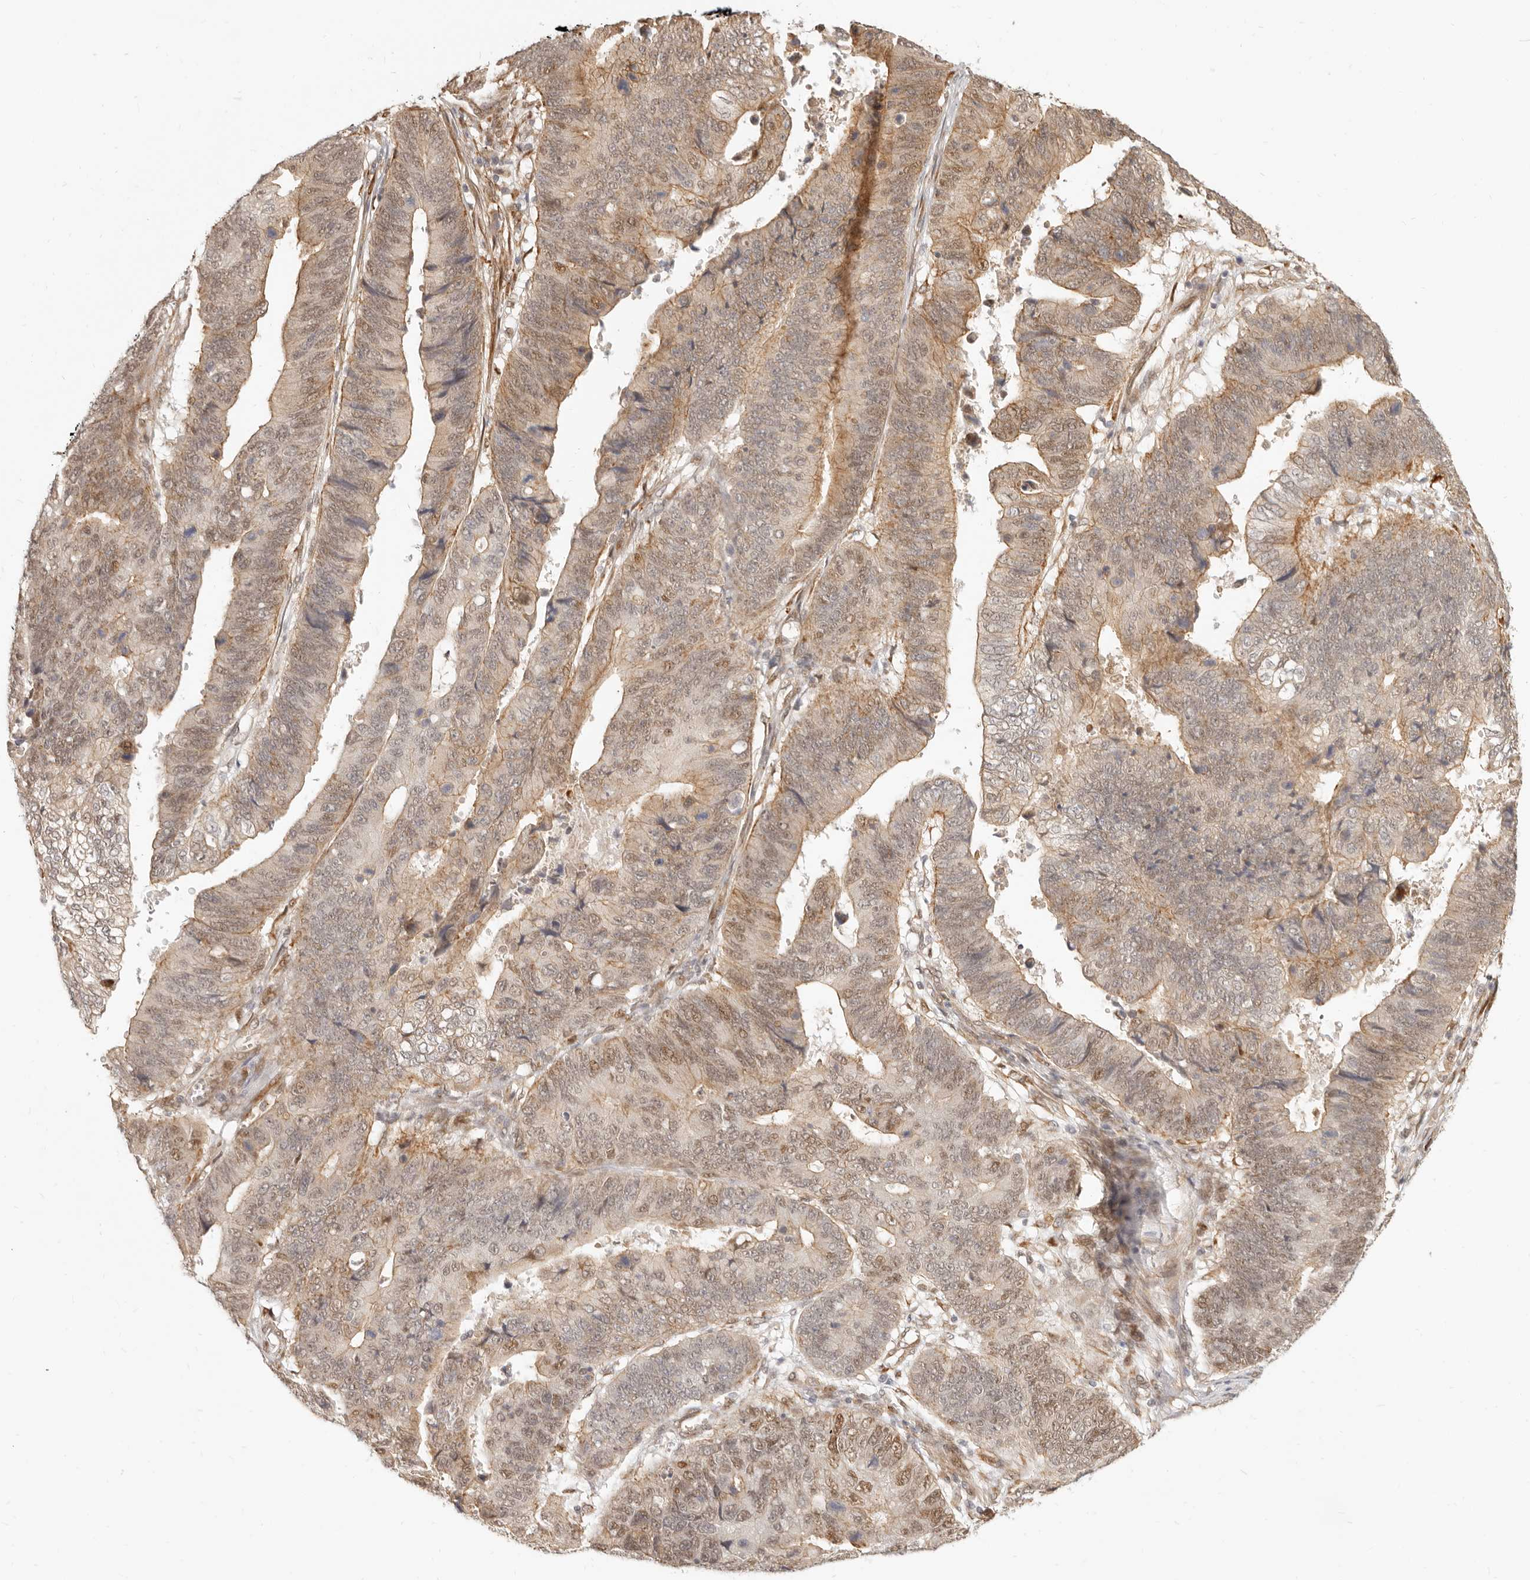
{"staining": {"intensity": "moderate", "quantity": "<25%", "location": "cytoplasmic/membranous,nuclear"}, "tissue": "stomach cancer", "cell_type": "Tumor cells", "image_type": "cancer", "snomed": [{"axis": "morphology", "description": "Adenocarcinoma, NOS"}, {"axis": "topography", "description": "Stomach"}], "caption": "DAB immunohistochemical staining of human stomach cancer (adenocarcinoma) demonstrates moderate cytoplasmic/membranous and nuclear protein expression in approximately <25% of tumor cells.", "gene": "TUFT1", "patient": {"sex": "male", "age": 59}}